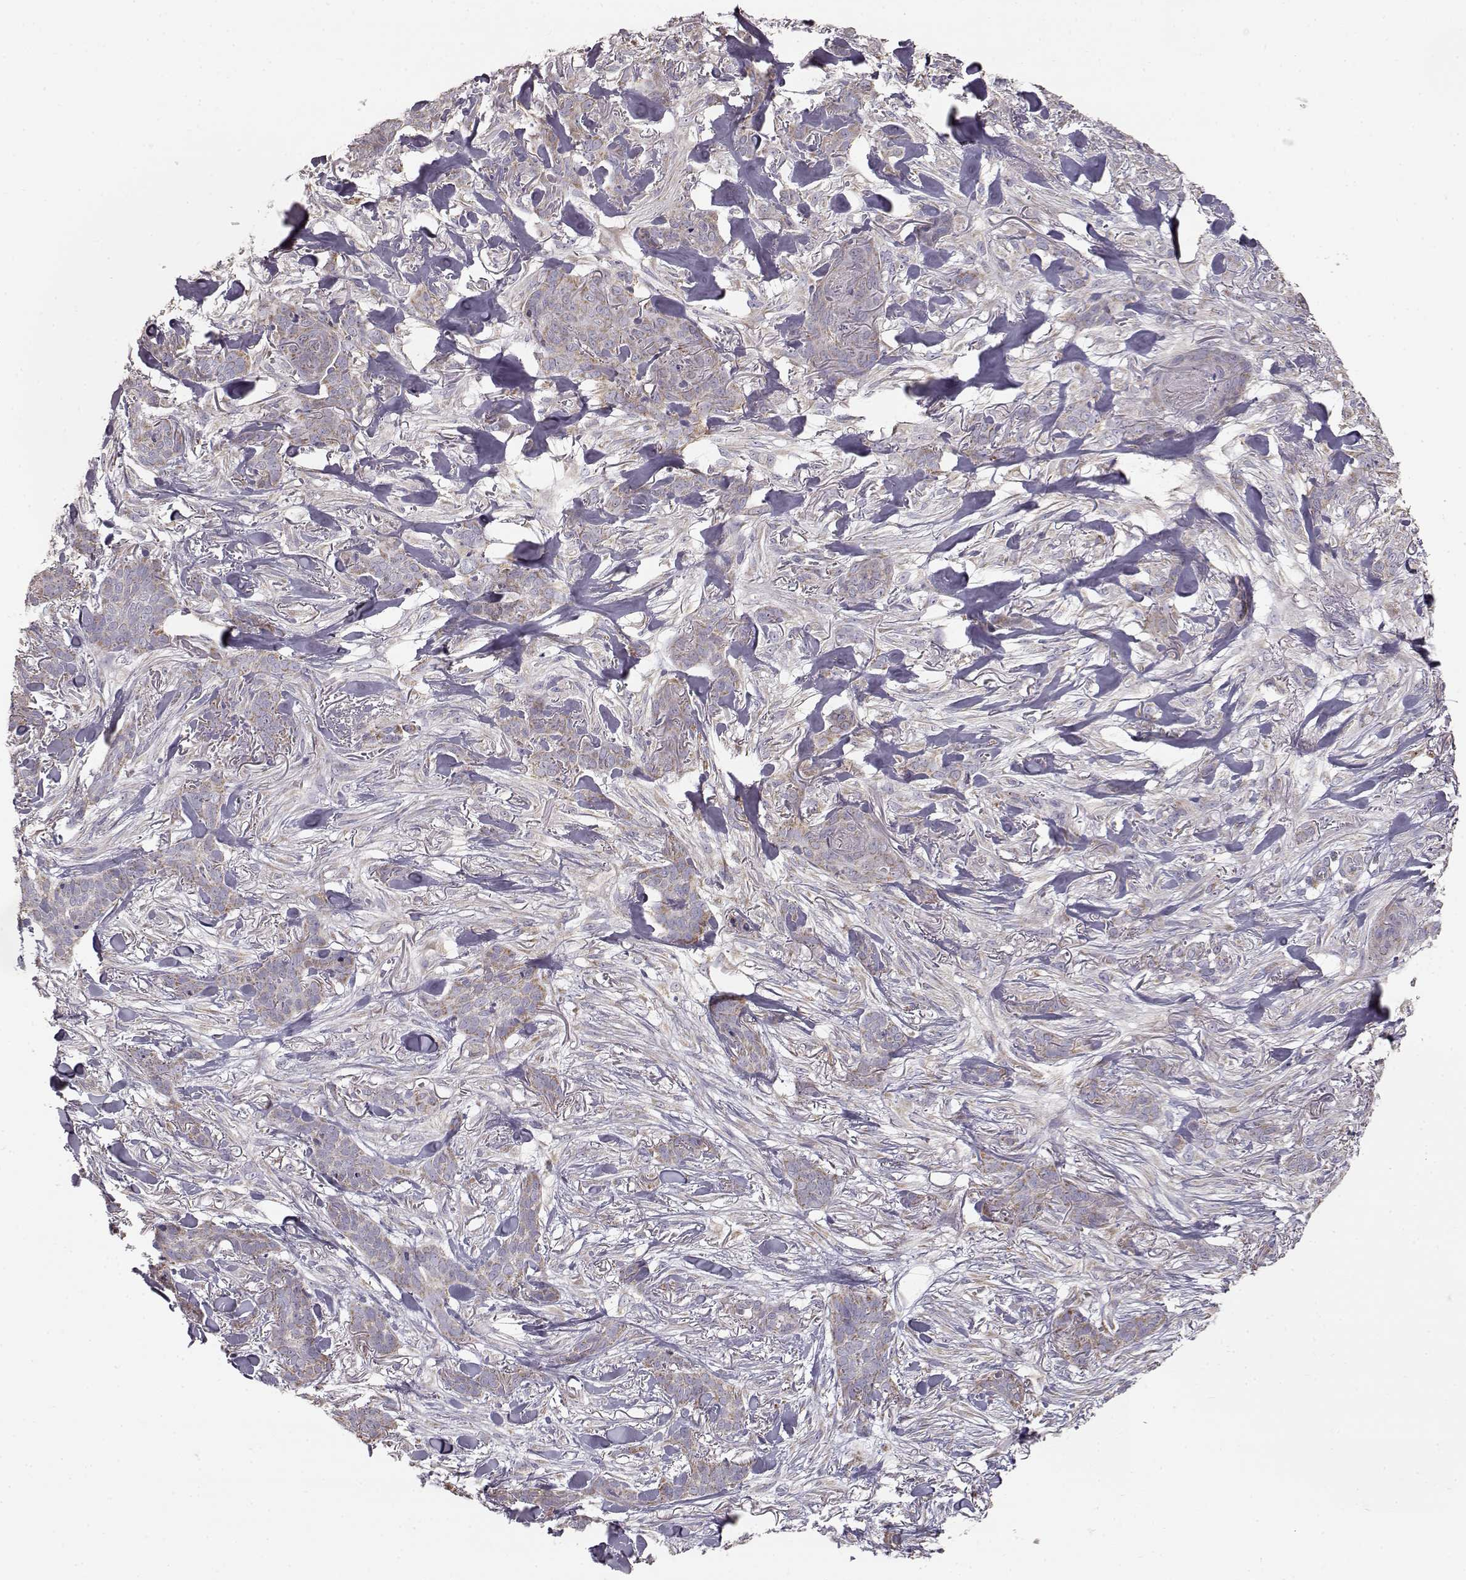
{"staining": {"intensity": "moderate", "quantity": ">75%", "location": "cytoplasmic/membranous"}, "tissue": "skin cancer", "cell_type": "Tumor cells", "image_type": "cancer", "snomed": [{"axis": "morphology", "description": "Basal cell carcinoma"}, {"axis": "topography", "description": "Skin"}], "caption": "Protein staining by immunohistochemistry exhibits moderate cytoplasmic/membranous expression in approximately >75% of tumor cells in skin cancer (basal cell carcinoma). (brown staining indicates protein expression, while blue staining denotes nuclei).", "gene": "GRAP2", "patient": {"sex": "female", "age": 61}}